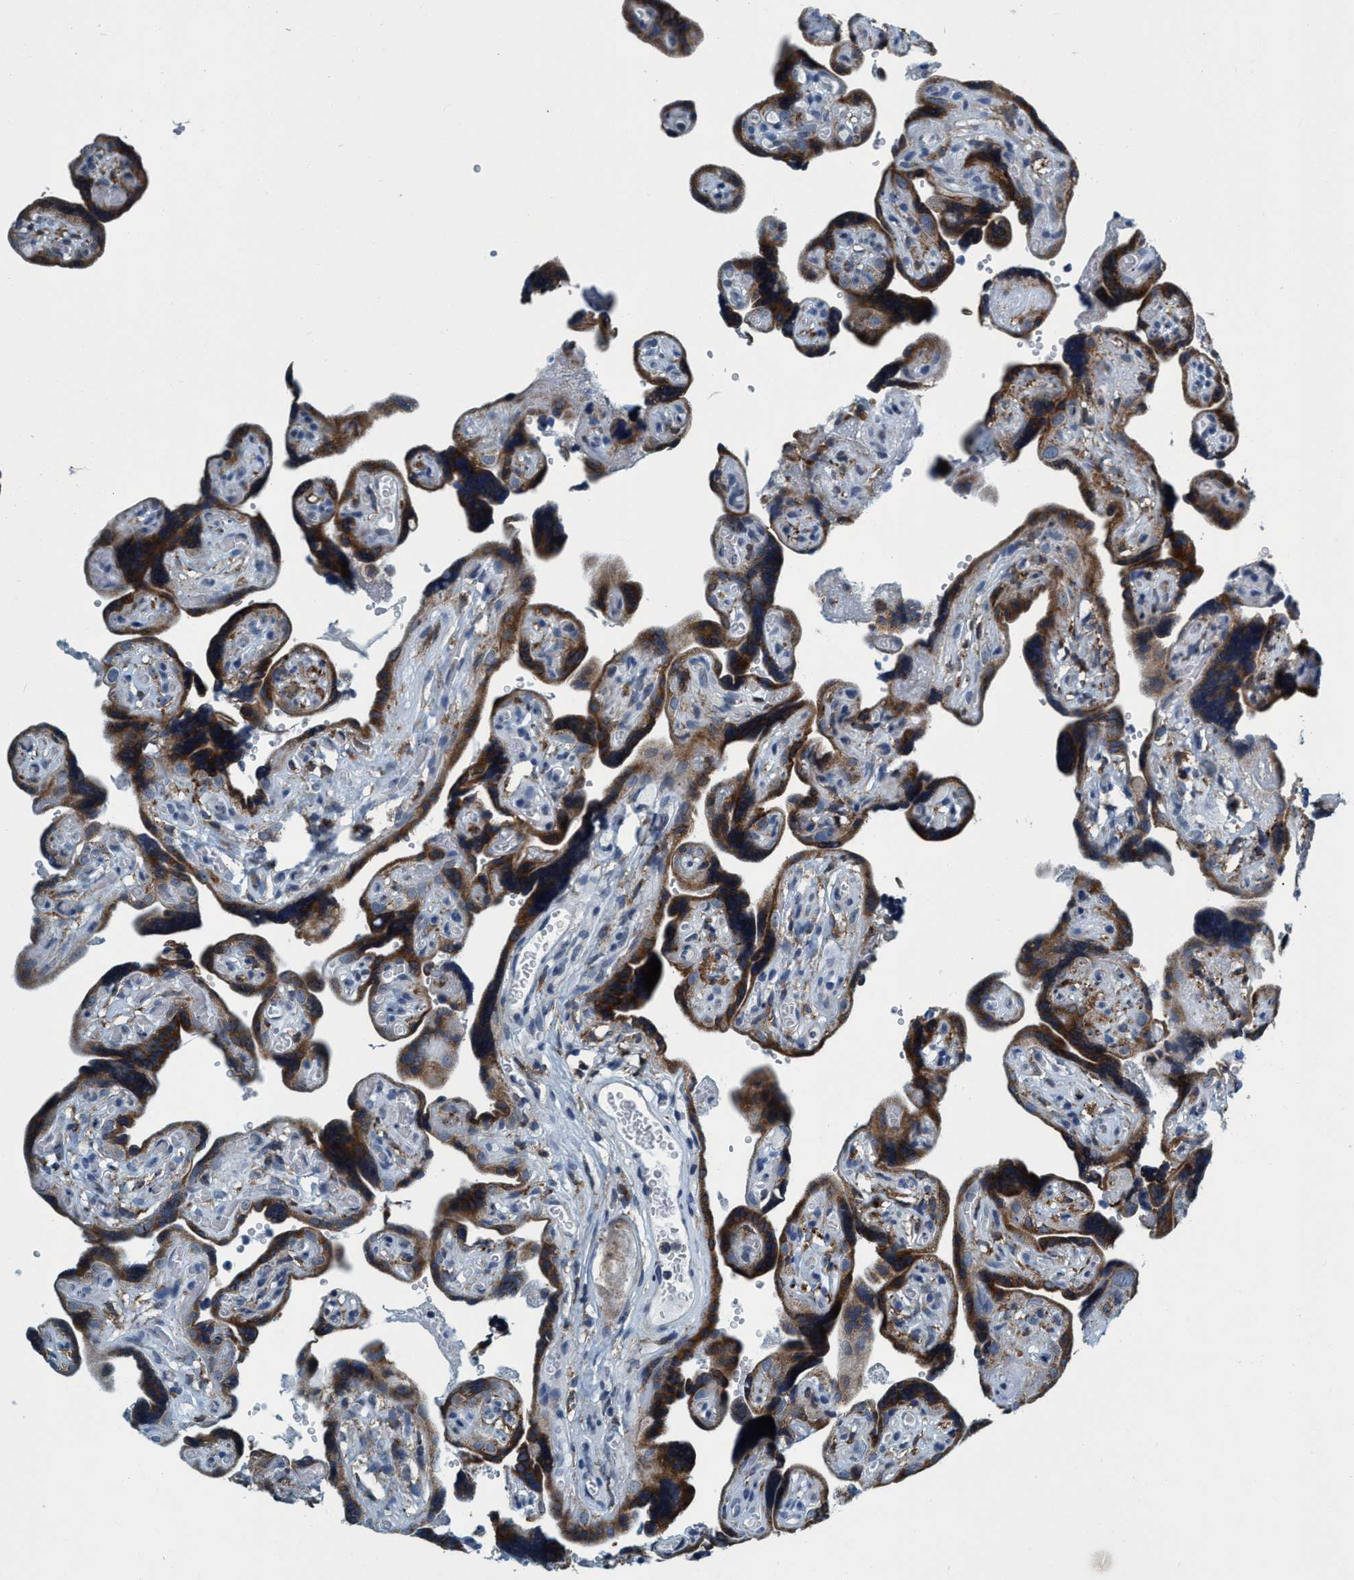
{"staining": {"intensity": "moderate", "quantity": ">75%", "location": "cytoplasmic/membranous"}, "tissue": "placenta", "cell_type": "Decidual cells", "image_type": "normal", "snomed": [{"axis": "morphology", "description": "Normal tissue, NOS"}, {"axis": "topography", "description": "Placenta"}], "caption": "The immunohistochemical stain labels moderate cytoplasmic/membranous expression in decidual cells of unremarkable placenta. The protein of interest is shown in brown color, while the nuclei are stained blue.", "gene": "ARMC9", "patient": {"sex": "female", "age": 30}}